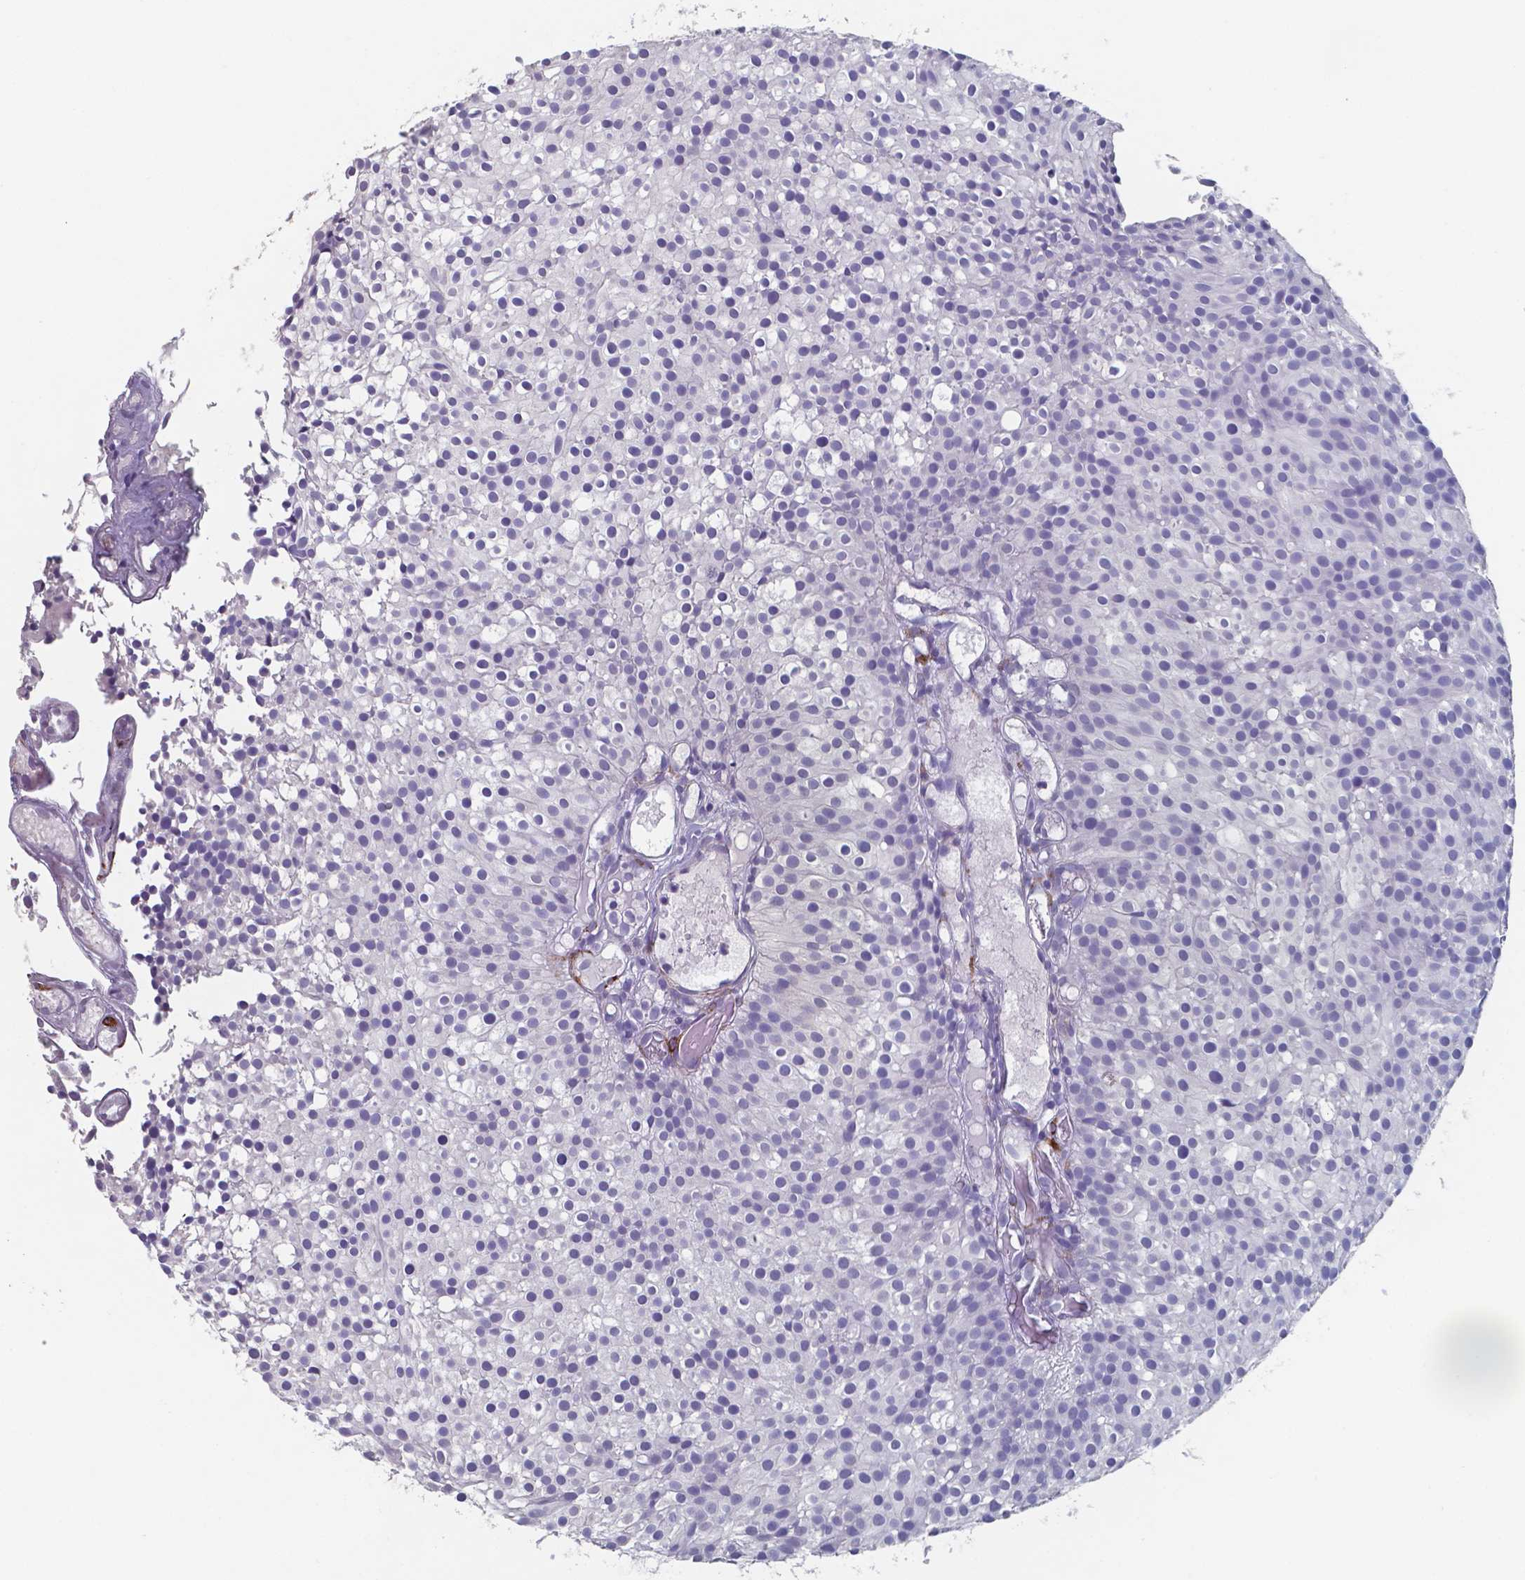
{"staining": {"intensity": "negative", "quantity": "none", "location": "none"}, "tissue": "urothelial cancer", "cell_type": "Tumor cells", "image_type": "cancer", "snomed": [{"axis": "morphology", "description": "Urothelial carcinoma, Low grade"}, {"axis": "topography", "description": "Urinary bladder"}], "caption": "This histopathology image is of low-grade urothelial carcinoma stained with immunohistochemistry (IHC) to label a protein in brown with the nuclei are counter-stained blue. There is no expression in tumor cells. (Brightfield microscopy of DAB (3,3'-diaminobenzidine) immunohistochemistry (IHC) at high magnification).", "gene": "PLA2R1", "patient": {"sex": "male", "age": 63}}